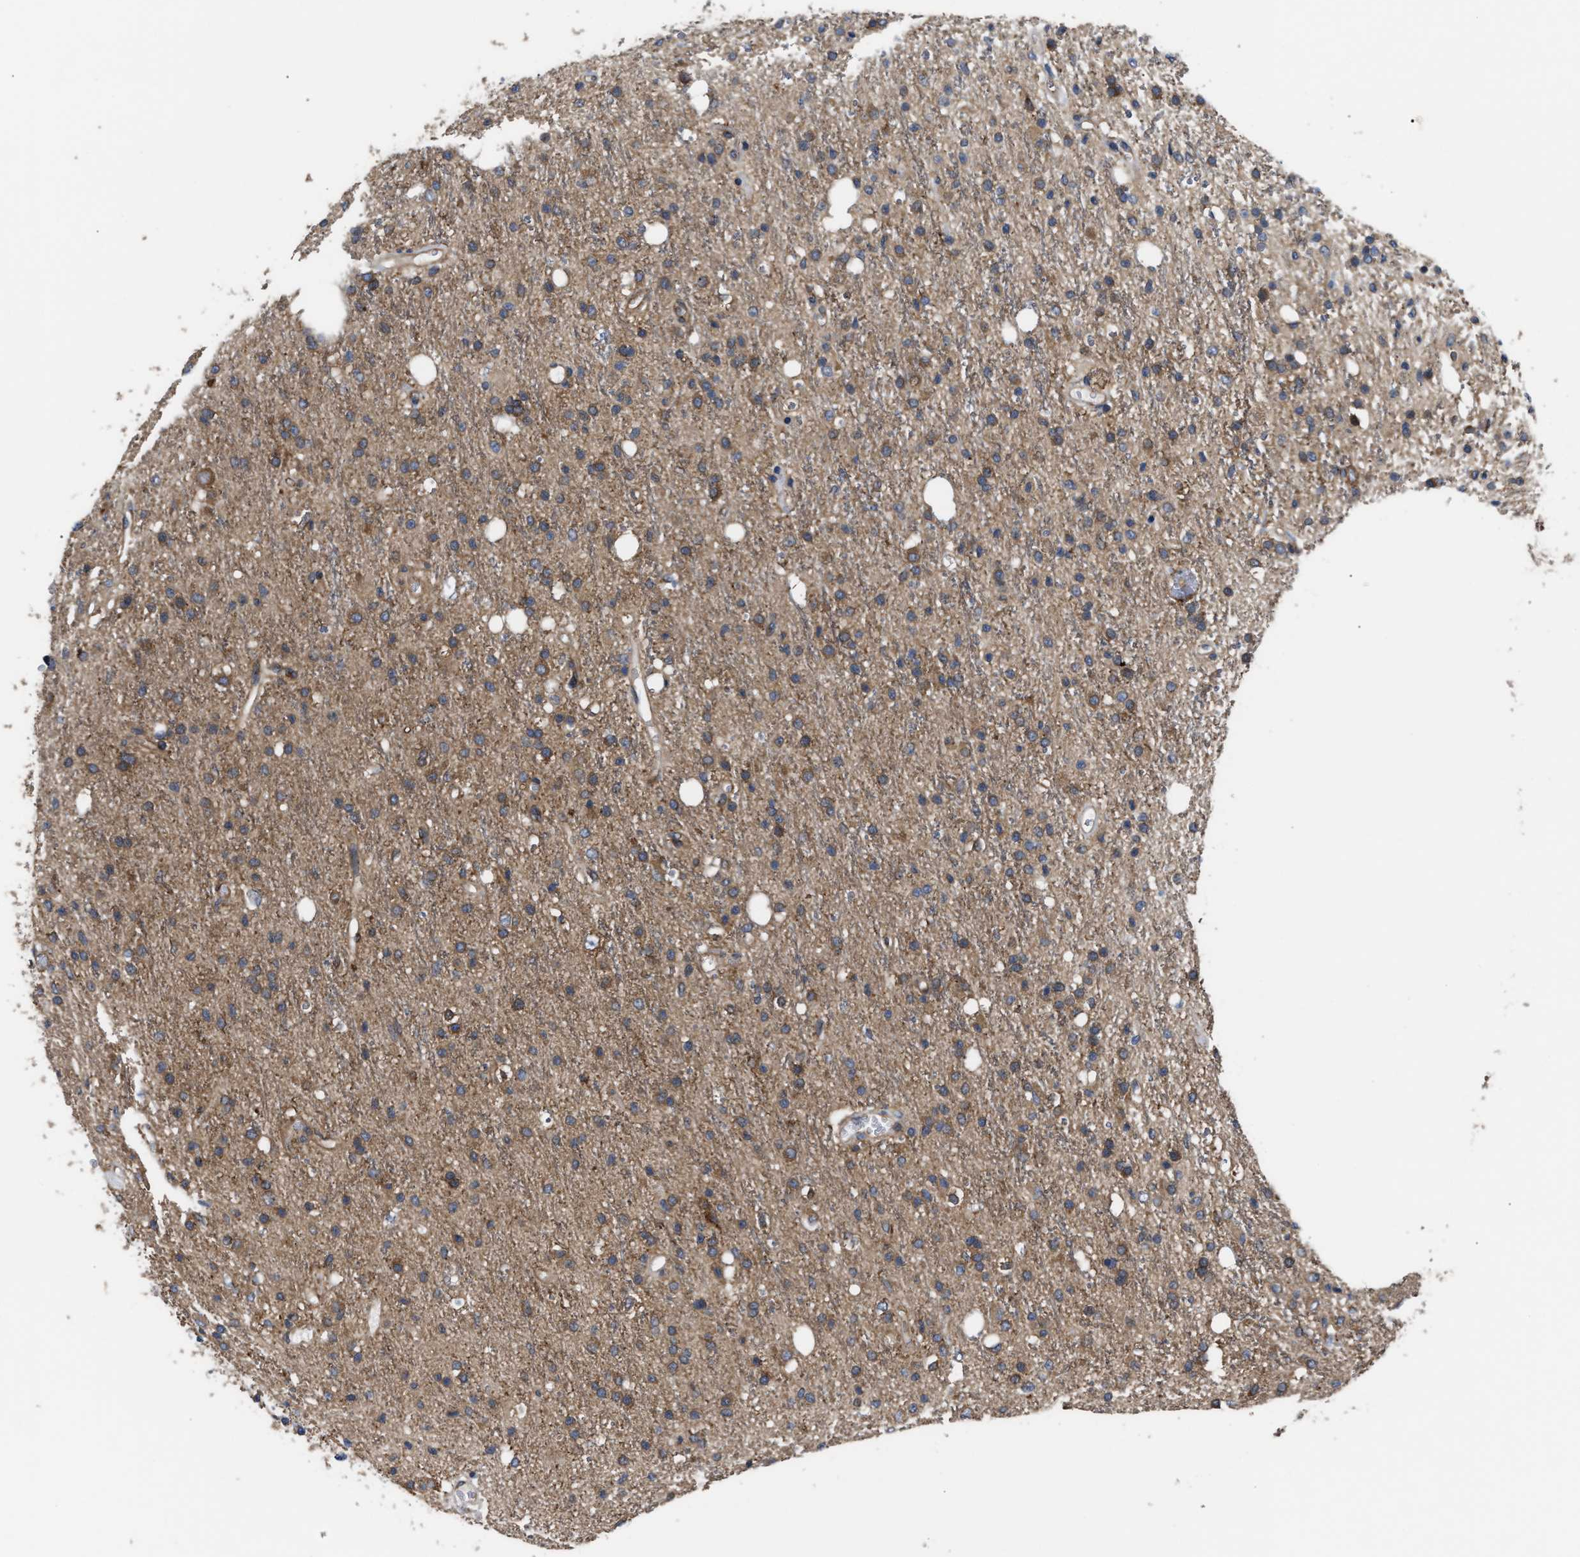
{"staining": {"intensity": "moderate", "quantity": ">75%", "location": "cytoplasmic/membranous"}, "tissue": "glioma", "cell_type": "Tumor cells", "image_type": "cancer", "snomed": [{"axis": "morphology", "description": "Glioma, malignant, High grade"}, {"axis": "topography", "description": "Brain"}], "caption": "High-power microscopy captured an immunohistochemistry micrograph of glioma, revealing moderate cytoplasmic/membranous staining in approximately >75% of tumor cells. The protein is shown in brown color, while the nuclei are stained blue.", "gene": "LAPTM4B", "patient": {"sex": "male", "age": 47}}